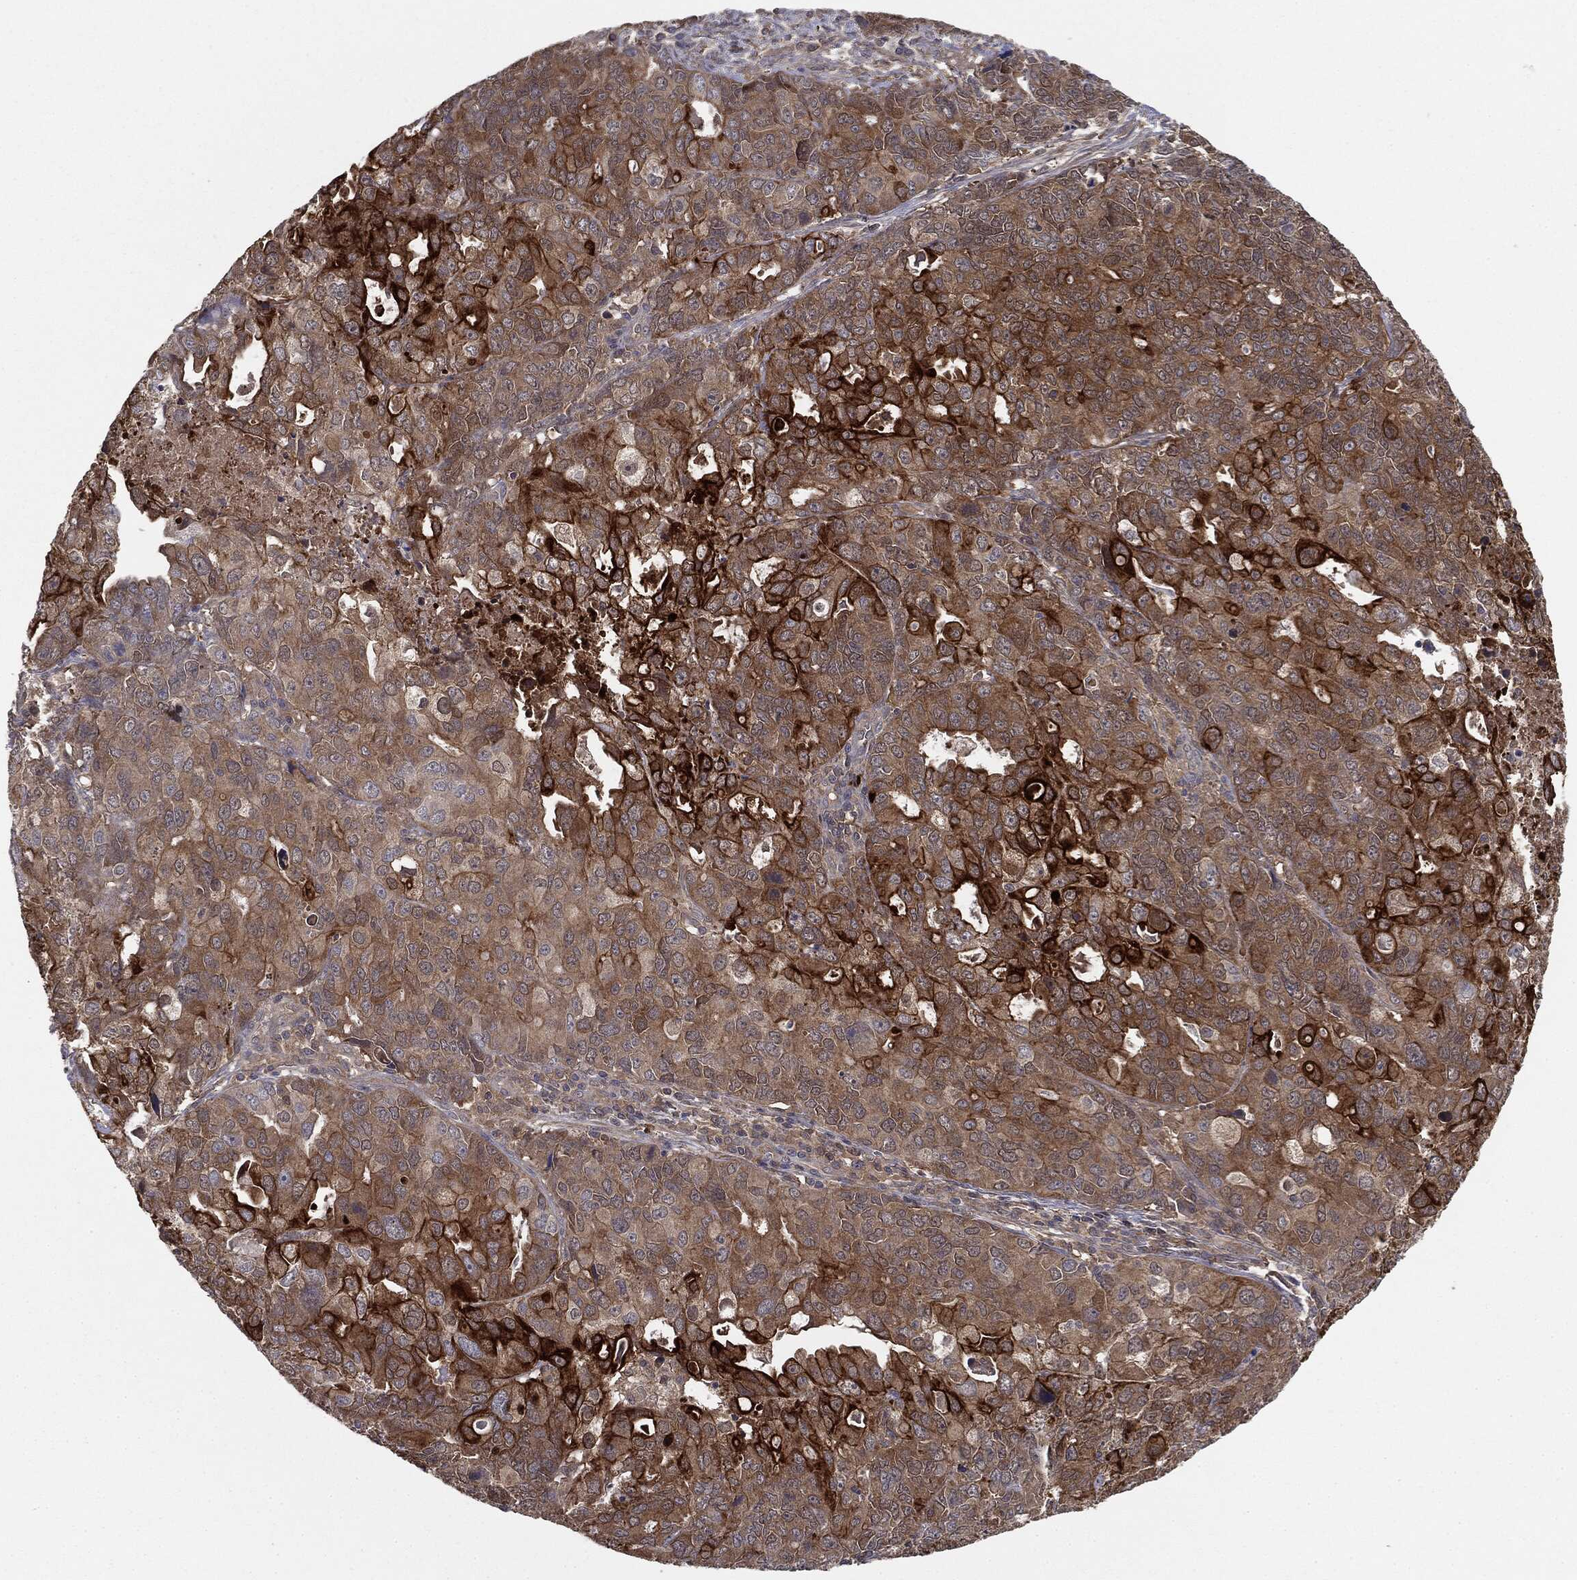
{"staining": {"intensity": "strong", "quantity": "25%-75%", "location": "cytoplasmic/membranous"}, "tissue": "endometrial cancer", "cell_type": "Tumor cells", "image_type": "cancer", "snomed": [{"axis": "morphology", "description": "Adenocarcinoma, NOS"}, {"axis": "topography", "description": "Uterus"}], "caption": "Endometrial adenocarcinoma was stained to show a protein in brown. There is high levels of strong cytoplasmic/membranous staining in about 25%-75% of tumor cells.", "gene": "KRT7", "patient": {"sex": "female", "age": 79}}